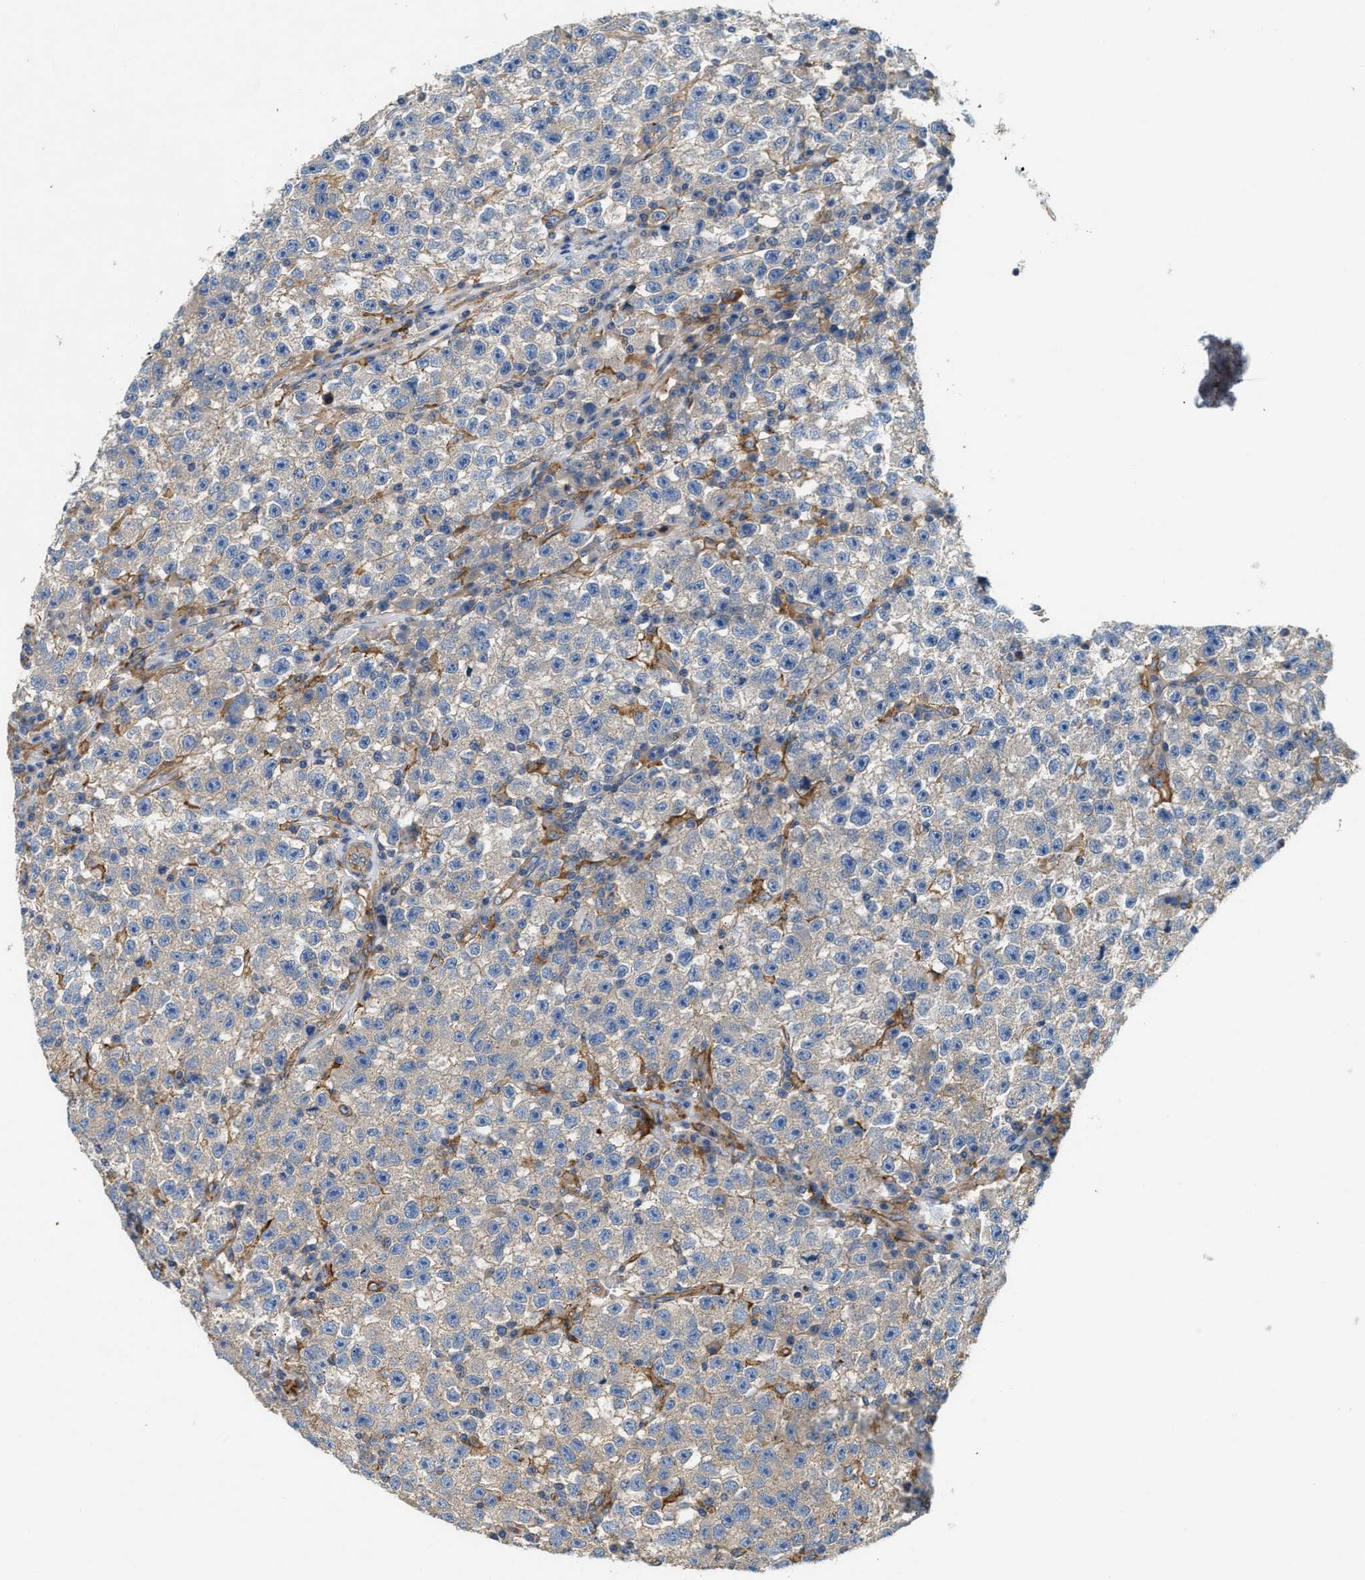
{"staining": {"intensity": "negative", "quantity": "none", "location": "none"}, "tissue": "testis cancer", "cell_type": "Tumor cells", "image_type": "cancer", "snomed": [{"axis": "morphology", "description": "Seminoma, NOS"}, {"axis": "topography", "description": "Testis"}], "caption": "A high-resolution image shows immunohistochemistry (IHC) staining of testis cancer (seminoma), which exhibits no significant expression in tumor cells.", "gene": "NSUN7", "patient": {"sex": "male", "age": 22}}